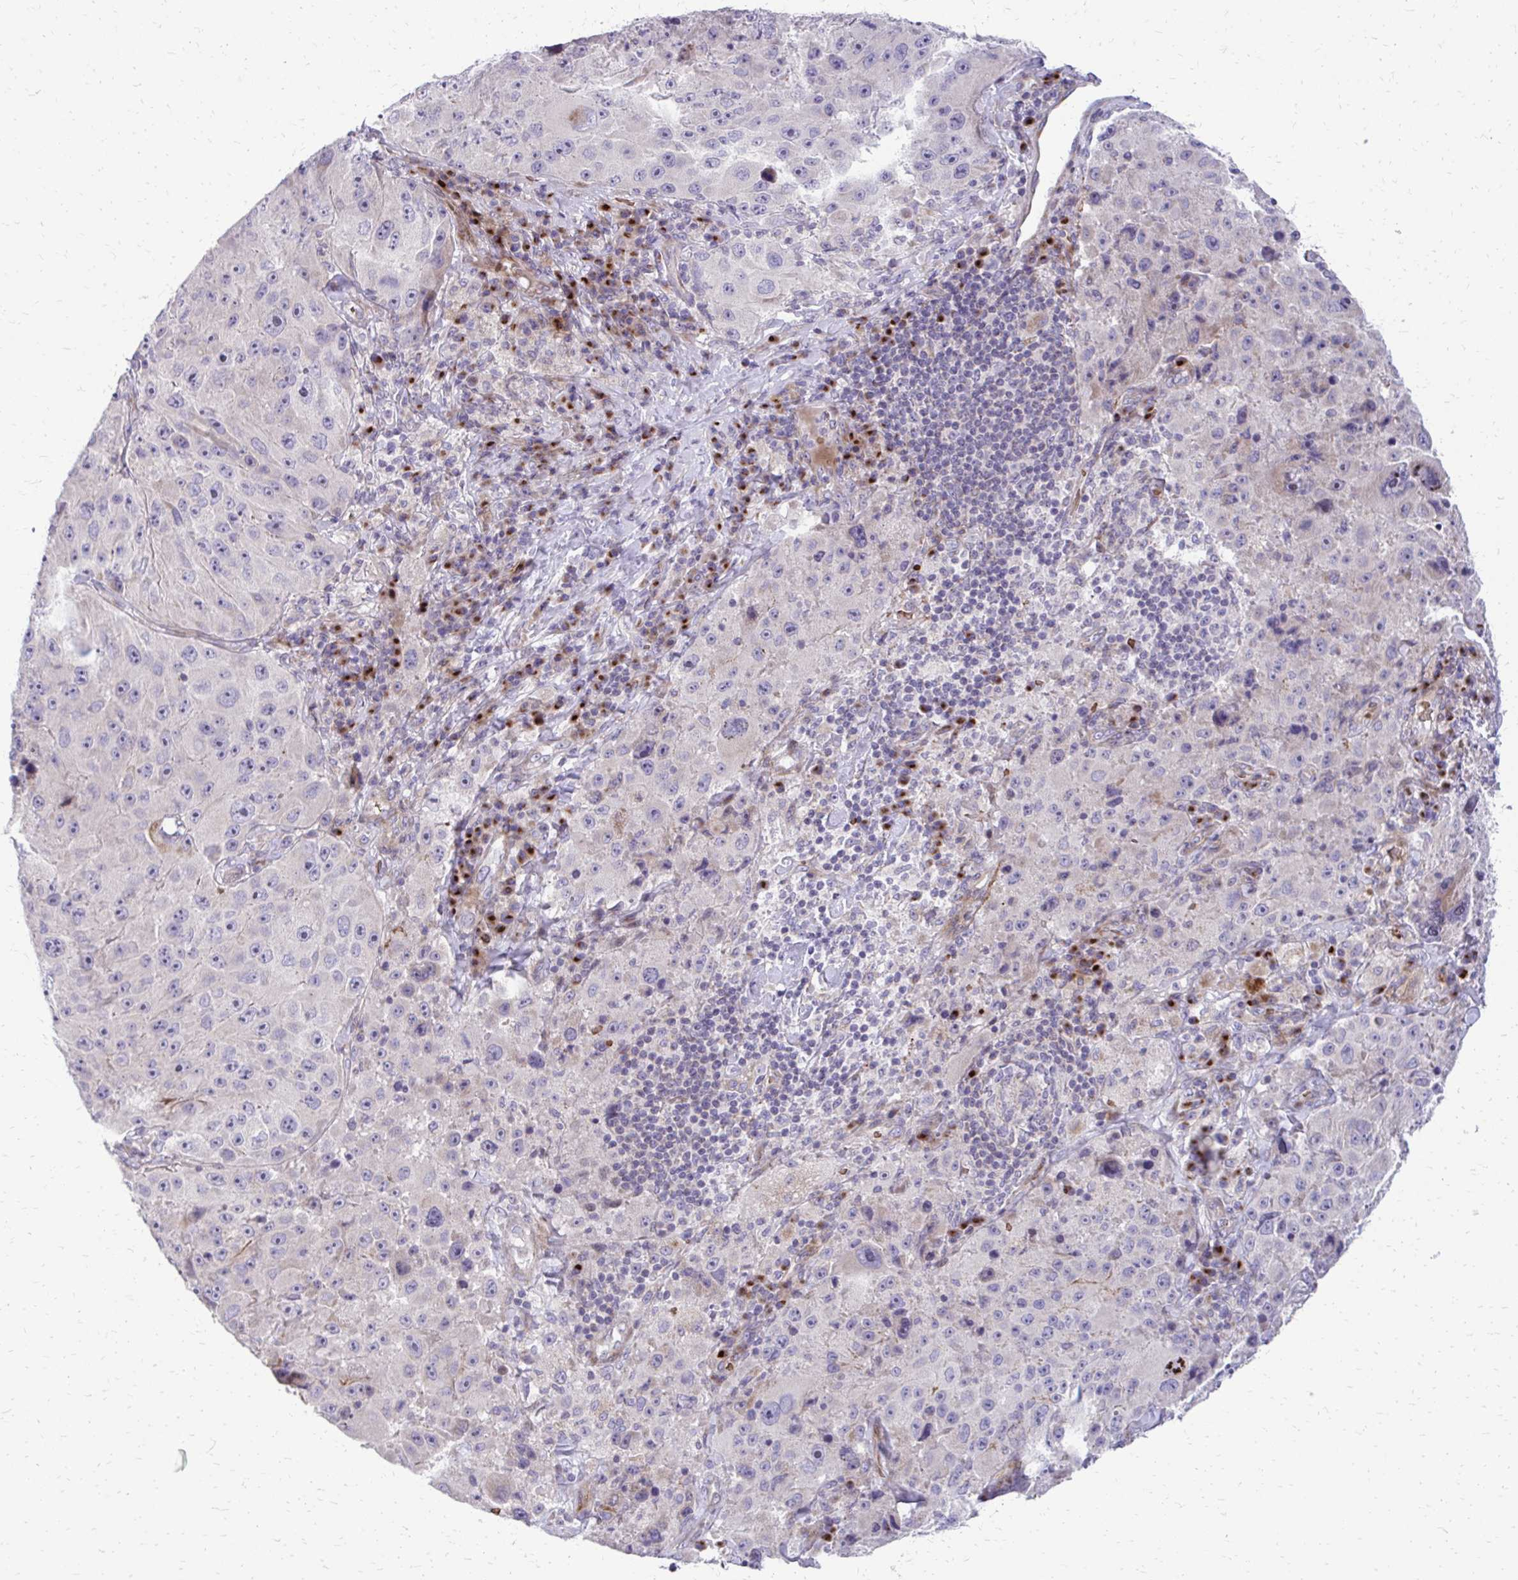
{"staining": {"intensity": "negative", "quantity": "none", "location": "none"}, "tissue": "melanoma", "cell_type": "Tumor cells", "image_type": "cancer", "snomed": [{"axis": "morphology", "description": "Malignant melanoma, Metastatic site"}, {"axis": "topography", "description": "Lymph node"}], "caption": "Image shows no protein expression in tumor cells of melanoma tissue.", "gene": "FUNDC2", "patient": {"sex": "male", "age": 62}}